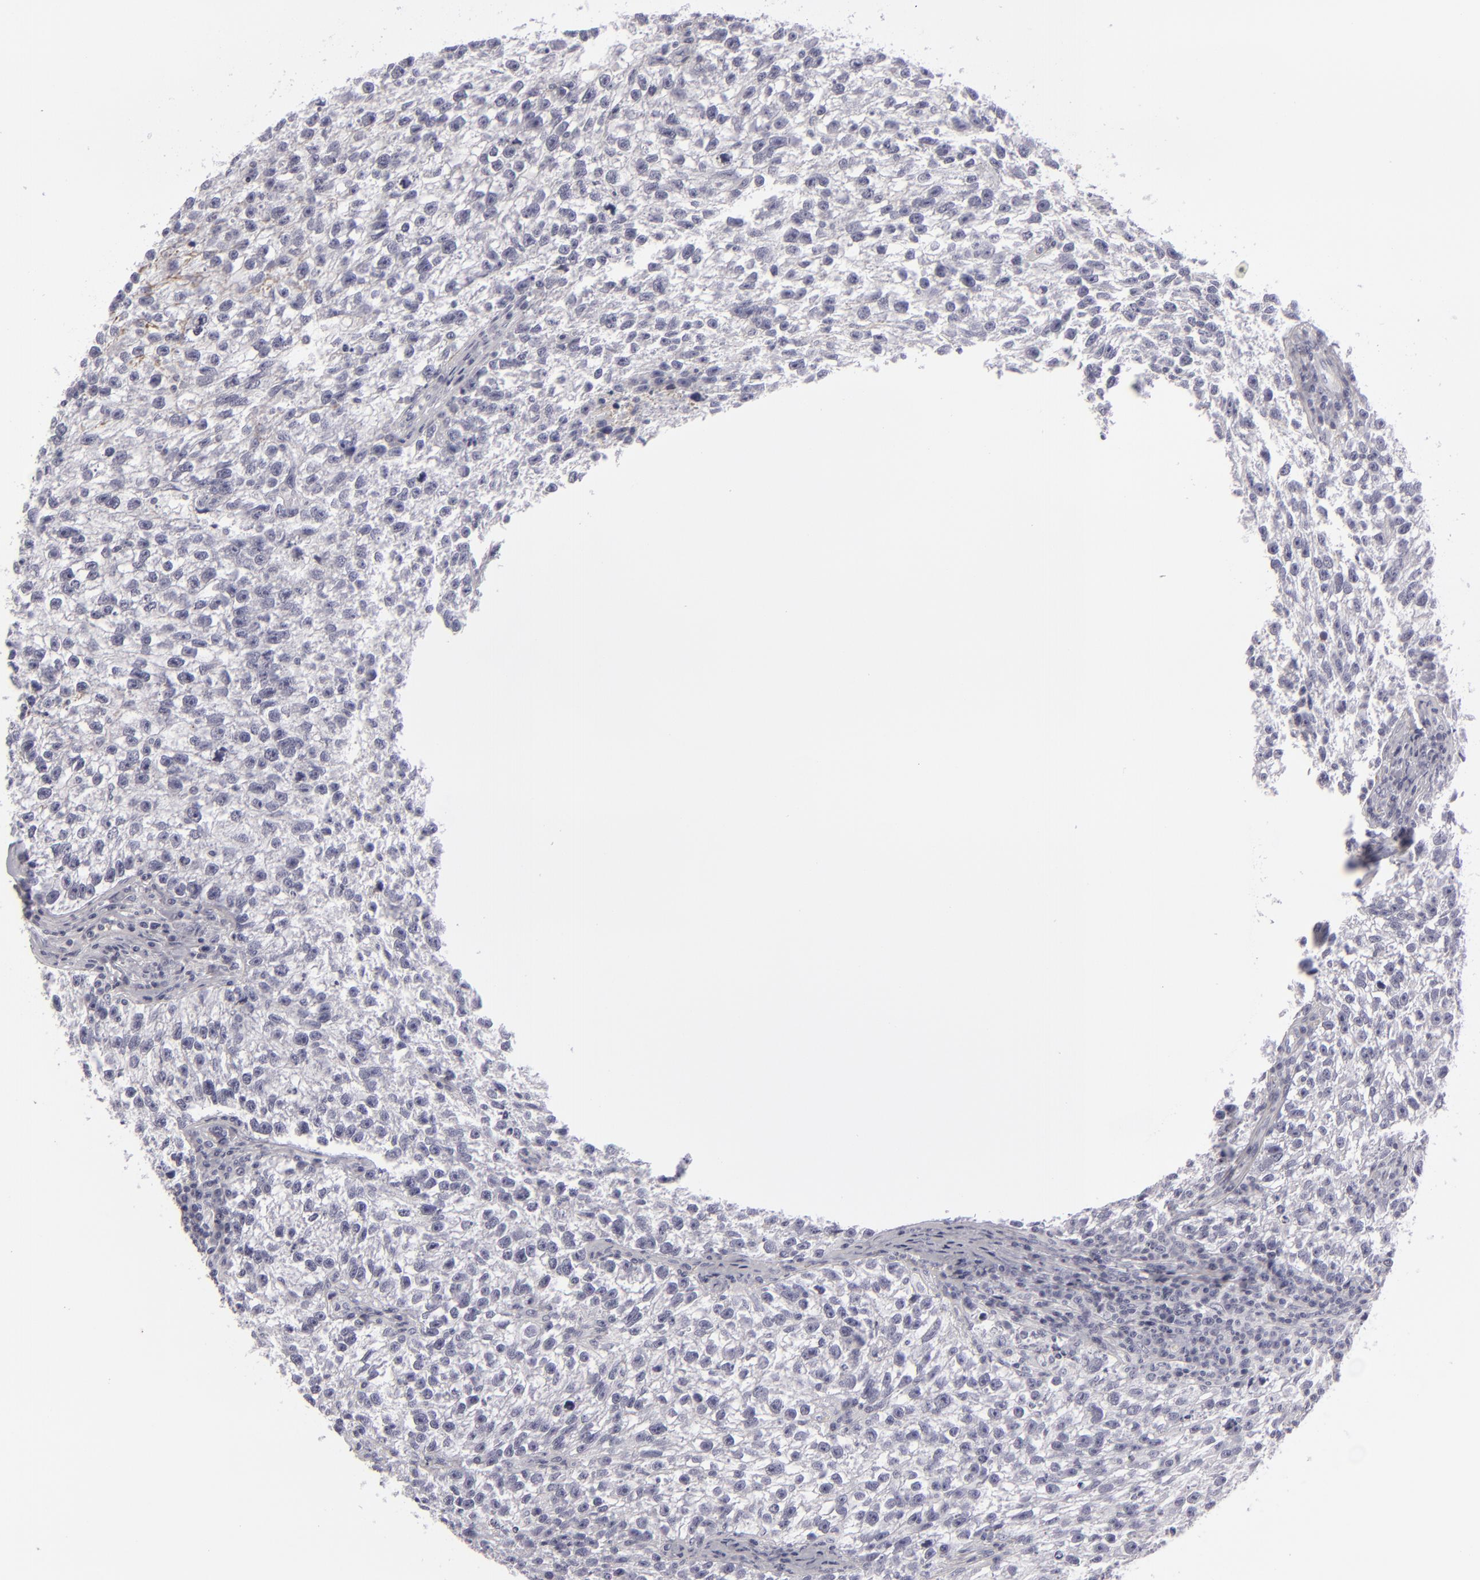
{"staining": {"intensity": "negative", "quantity": "none", "location": "none"}, "tissue": "testis cancer", "cell_type": "Tumor cells", "image_type": "cancer", "snomed": [{"axis": "morphology", "description": "Seminoma, NOS"}, {"axis": "topography", "description": "Testis"}], "caption": "A histopathology image of testis cancer stained for a protein exhibits no brown staining in tumor cells.", "gene": "C9", "patient": {"sex": "male", "age": 38}}